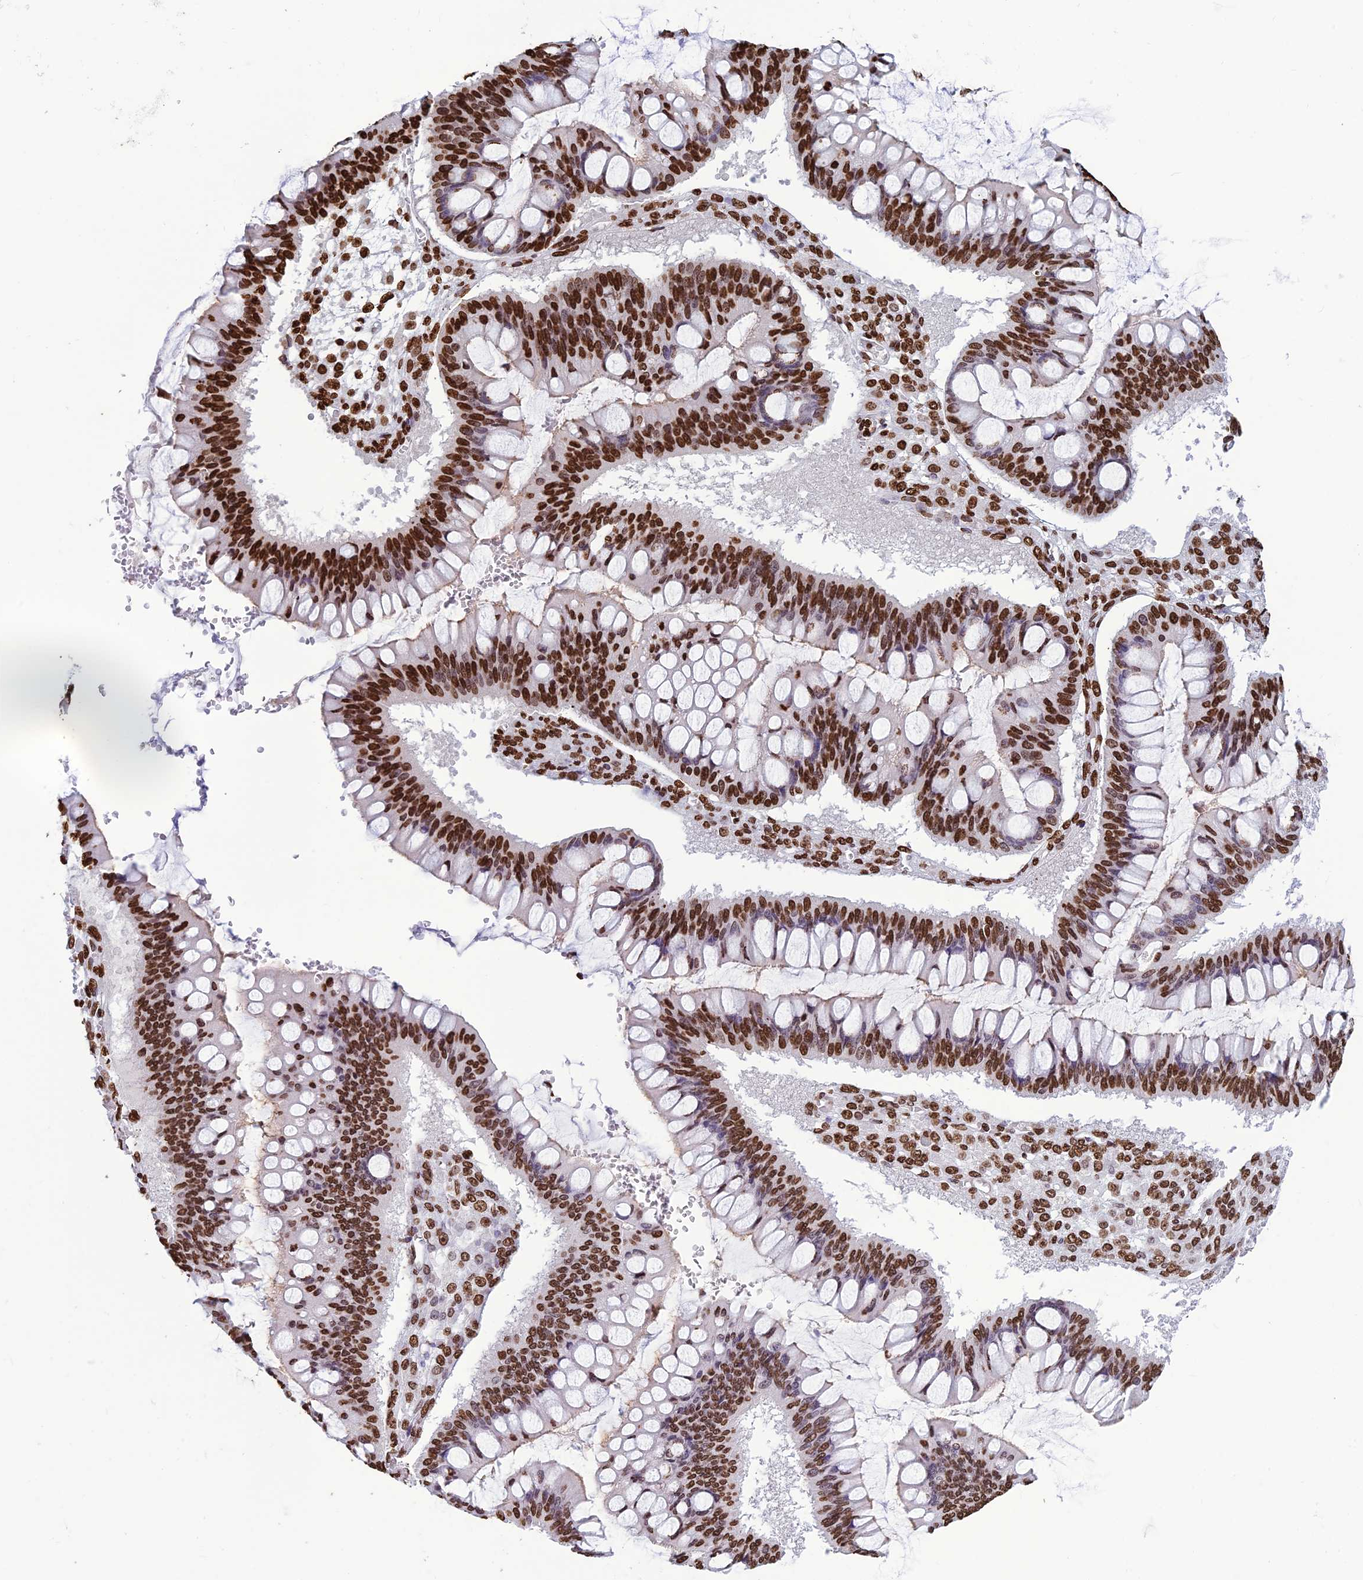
{"staining": {"intensity": "strong", "quantity": ">75%", "location": "nuclear"}, "tissue": "ovarian cancer", "cell_type": "Tumor cells", "image_type": "cancer", "snomed": [{"axis": "morphology", "description": "Cystadenocarcinoma, mucinous, NOS"}, {"axis": "topography", "description": "Ovary"}], "caption": "This micrograph exhibits ovarian cancer (mucinous cystadenocarcinoma) stained with immunohistochemistry (IHC) to label a protein in brown. The nuclear of tumor cells show strong positivity for the protein. Nuclei are counter-stained blue.", "gene": "AKAP17A", "patient": {"sex": "female", "age": 73}}